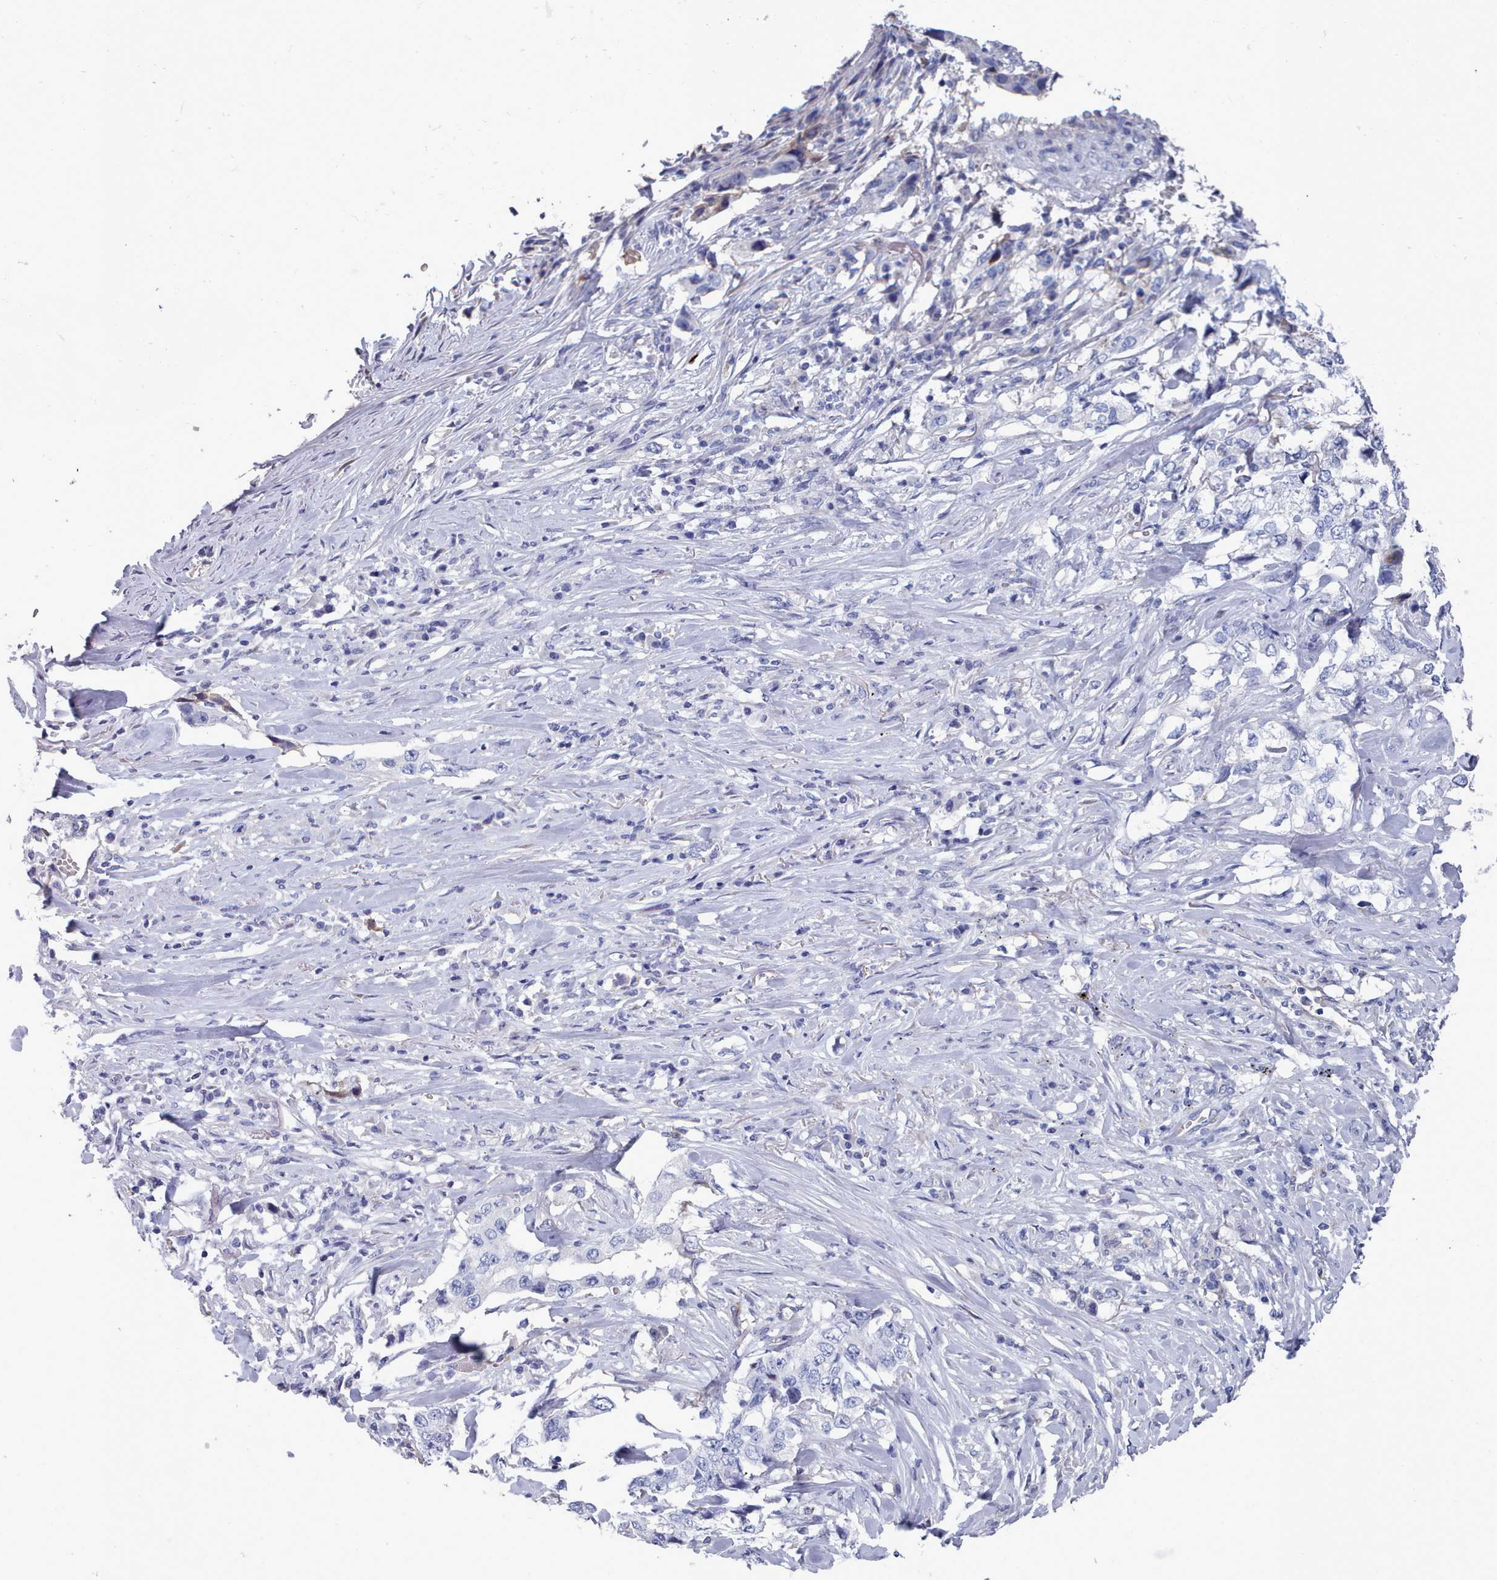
{"staining": {"intensity": "negative", "quantity": "none", "location": "none"}, "tissue": "lung cancer", "cell_type": "Tumor cells", "image_type": "cancer", "snomed": [{"axis": "morphology", "description": "Adenocarcinoma, NOS"}, {"axis": "topography", "description": "Lung"}], "caption": "Immunohistochemistry (IHC) photomicrograph of neoplastic tissue: adenocarcinoma (lung) stained with DAB displays no significant protein positivity in tumor cells. The staining was performed using DAB to visualize the protein expression in brown, while the nuclei were stained in blue with hematoxylin (Magnification: 20x).", "gene": "PDE4C", "patient": {"sex": "female", "age": 51}}